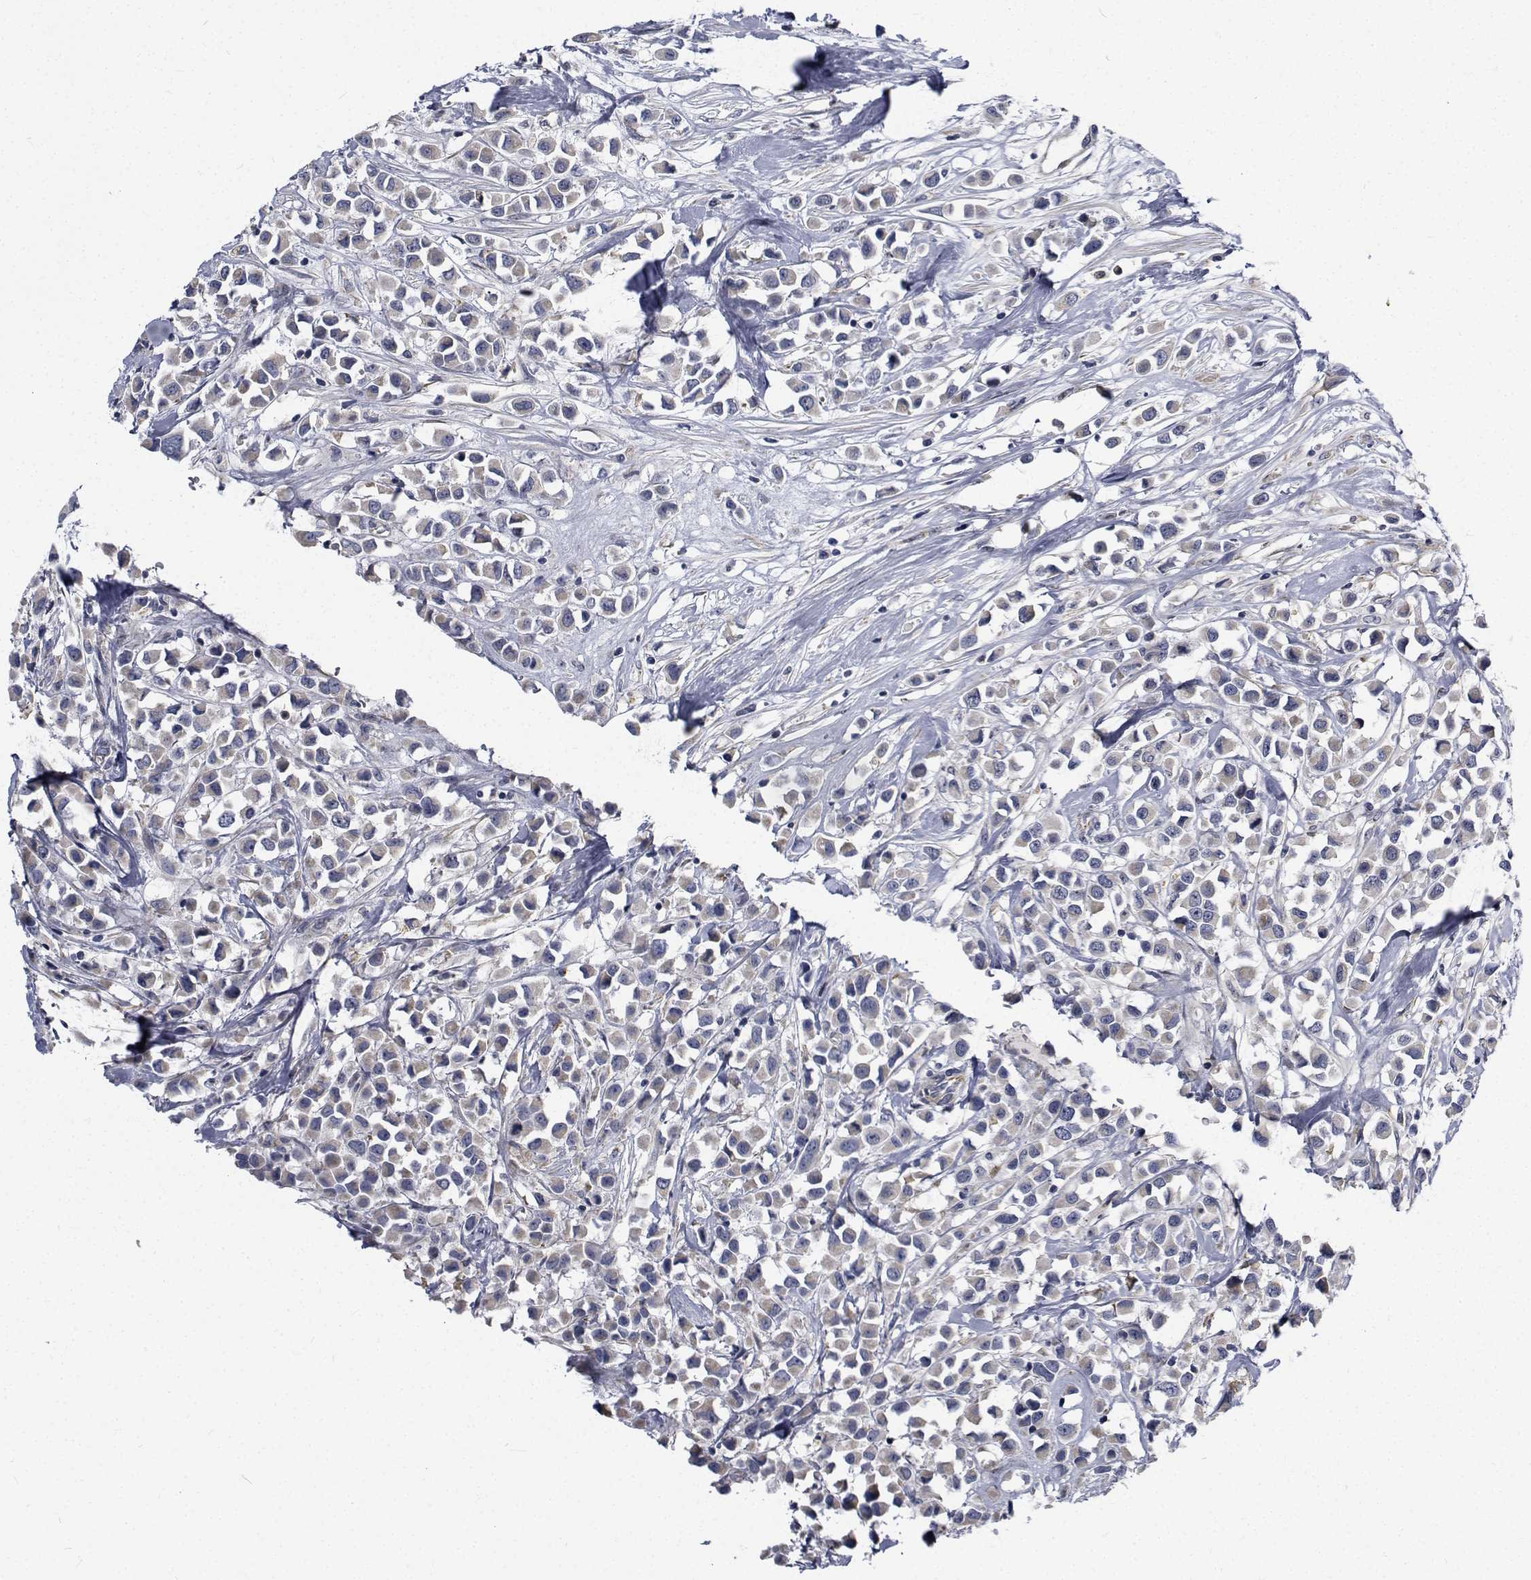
{"staining": {"intensity": "weak", "quantity": "25%-75%", "location": "cytoplasmic/membranous"}, "tissue": "breast cancer", "cell_type": "Tumor cells", "image_type": "cancer", "snomed": [{"axis": "morphology", "description": "Duct carcinoma"}, {"axis": "topography", "description": "Breast"}], "caption": "Immunohistochemistry photomicrograph of neoplastic tissue: human breast cancer (invasive ductal carcinoma) stained using immunohistochemistry (IHC) shows low levels of weak protein expression localized specifically in the cytoplasmic/membranous of tumor cells, appearing as a cytoplasmic/membranous brown color.", "gene": "TTBK1", "patient": {"sex": "female", "age": 61}}